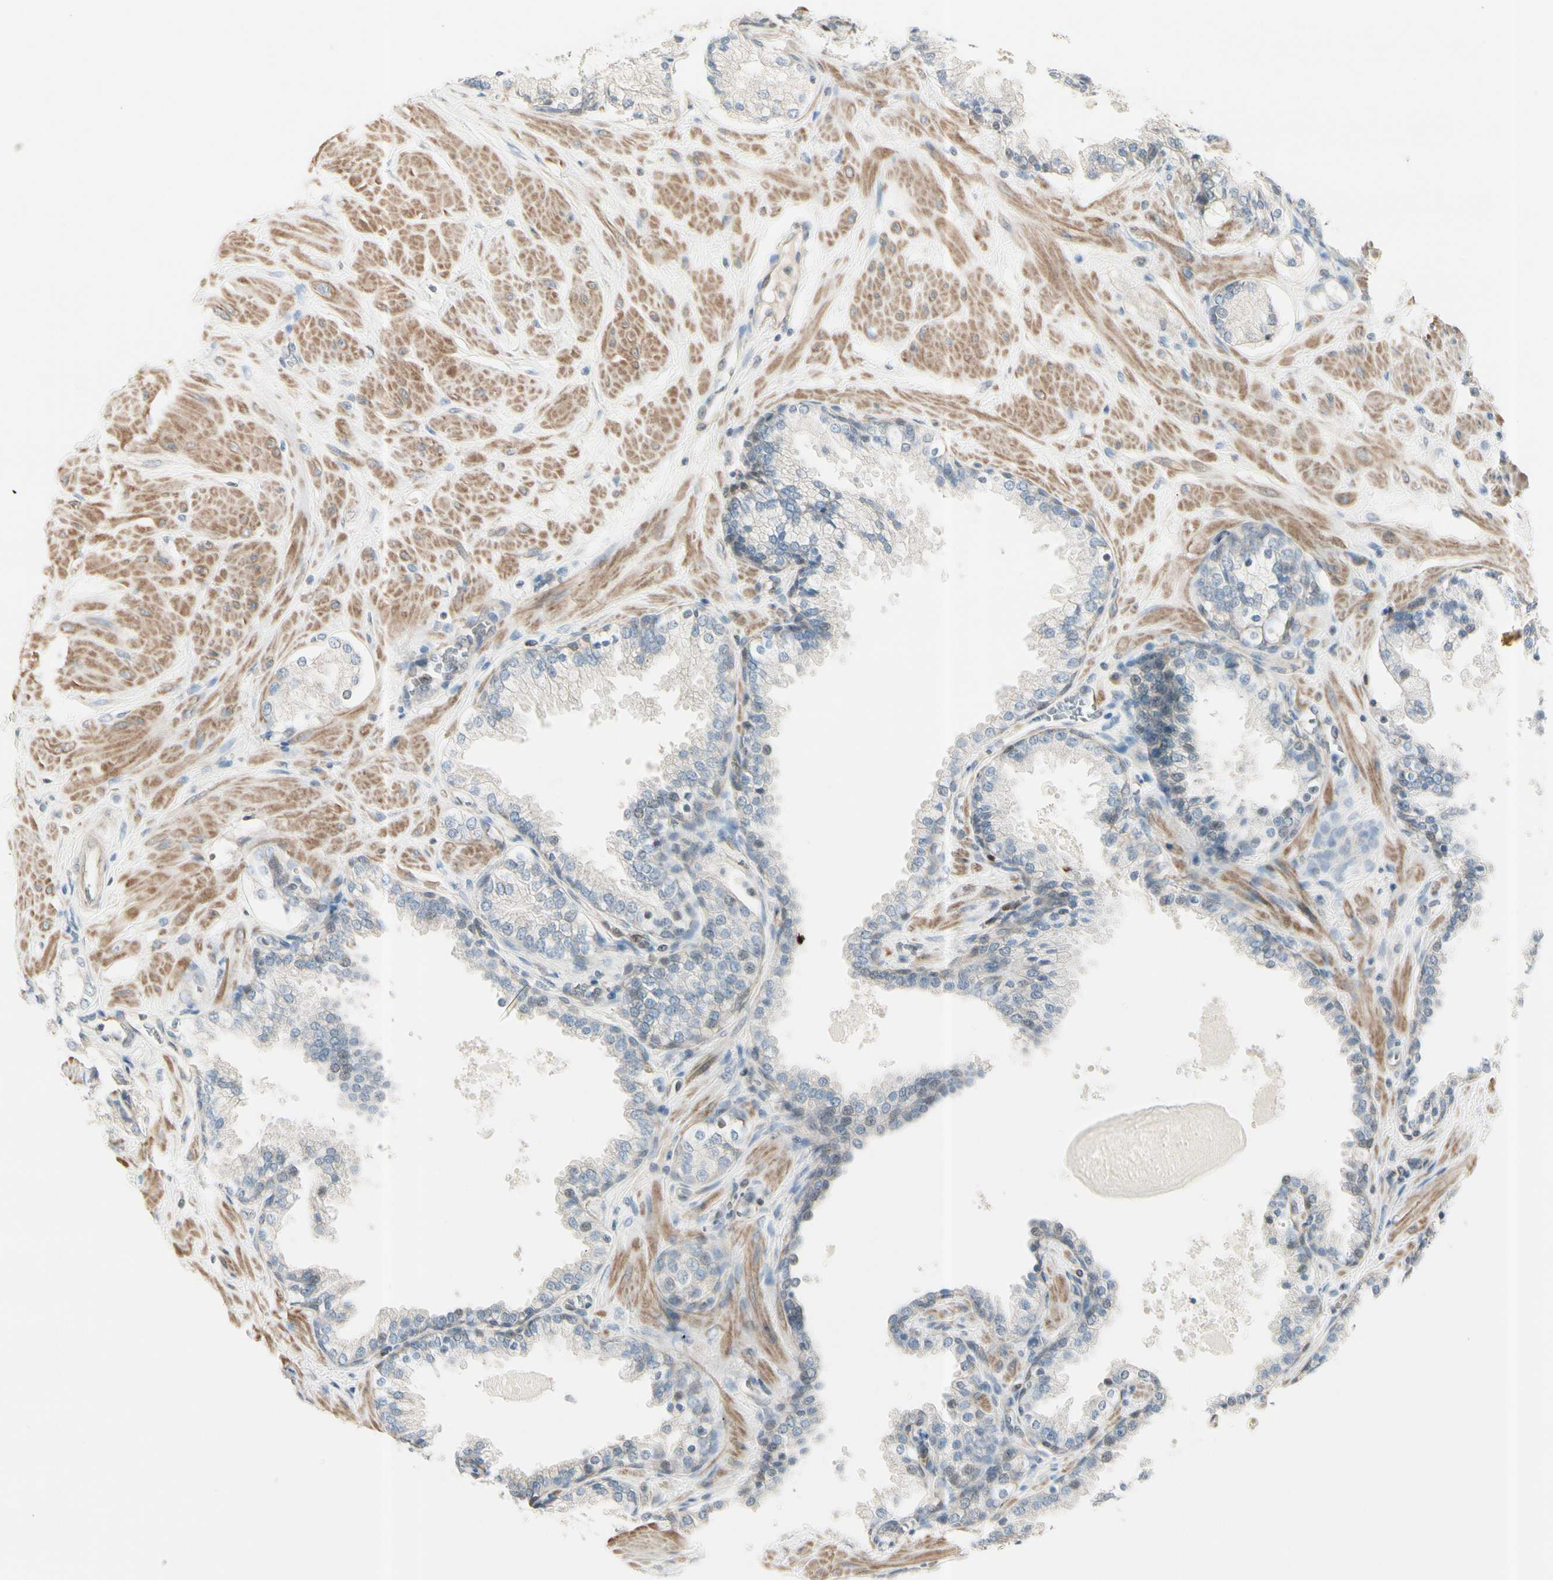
{"staining": {"intensity": "negative", "quantity": "none", "location": "none"}, "tissue": "prostate", "cell_type": "Glandular cells", "image_type": "normal", "snomed": [{"axis": "morphology", "description": "Normal tissue, NOS"}, {"axis": "topography", "description": "Prostate"}], "caption": "Prostate stained for a protein using immunohistochemistry reveals no expression glandular cells.", "gene": "CYP2E1", "patient": {"sex": "male", "age": 51}}